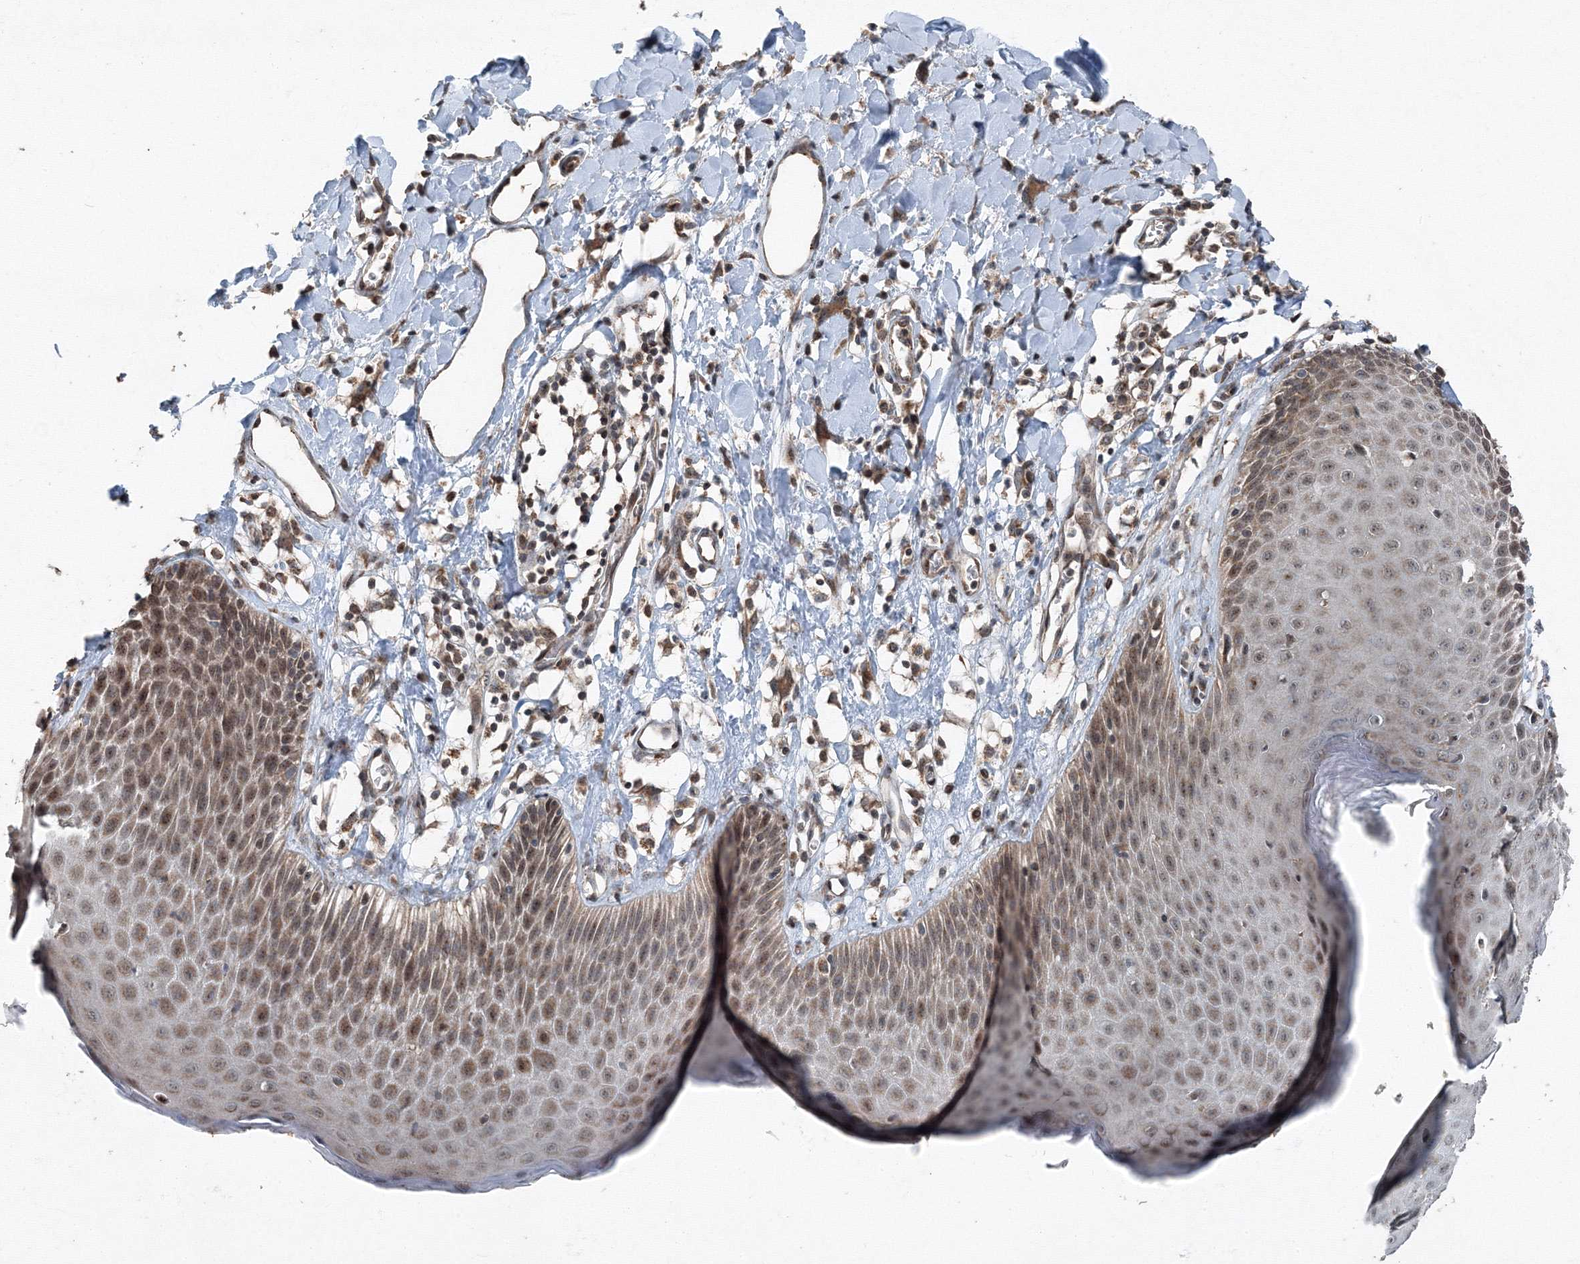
{"staining": {"intensity": "moderate", "quantity": ">75%", "location": "cytoplasmic/membranous,nuclear"}, "tissue": "skin", "cell_type": "Epidermal cells", "image_type": "normal", "snomed": [{"axis": "morphology", "description": "Normal tissue, NOS"}, {"axis": "topography", "description": "Vulva"}], "caption": "Protein staining by immunohistochemistry (IHC) demonstrates moderate cytoplasmic/membranous,nuclear expression in approximately >75% of epidermal cells in benign skin. (DAB (3,3'-diaminobenzidine) IHC, brown staining for protein, blue staining for nuclei).", "gene": "AASDH", "patient": {"sex": "female", "age": 68}}